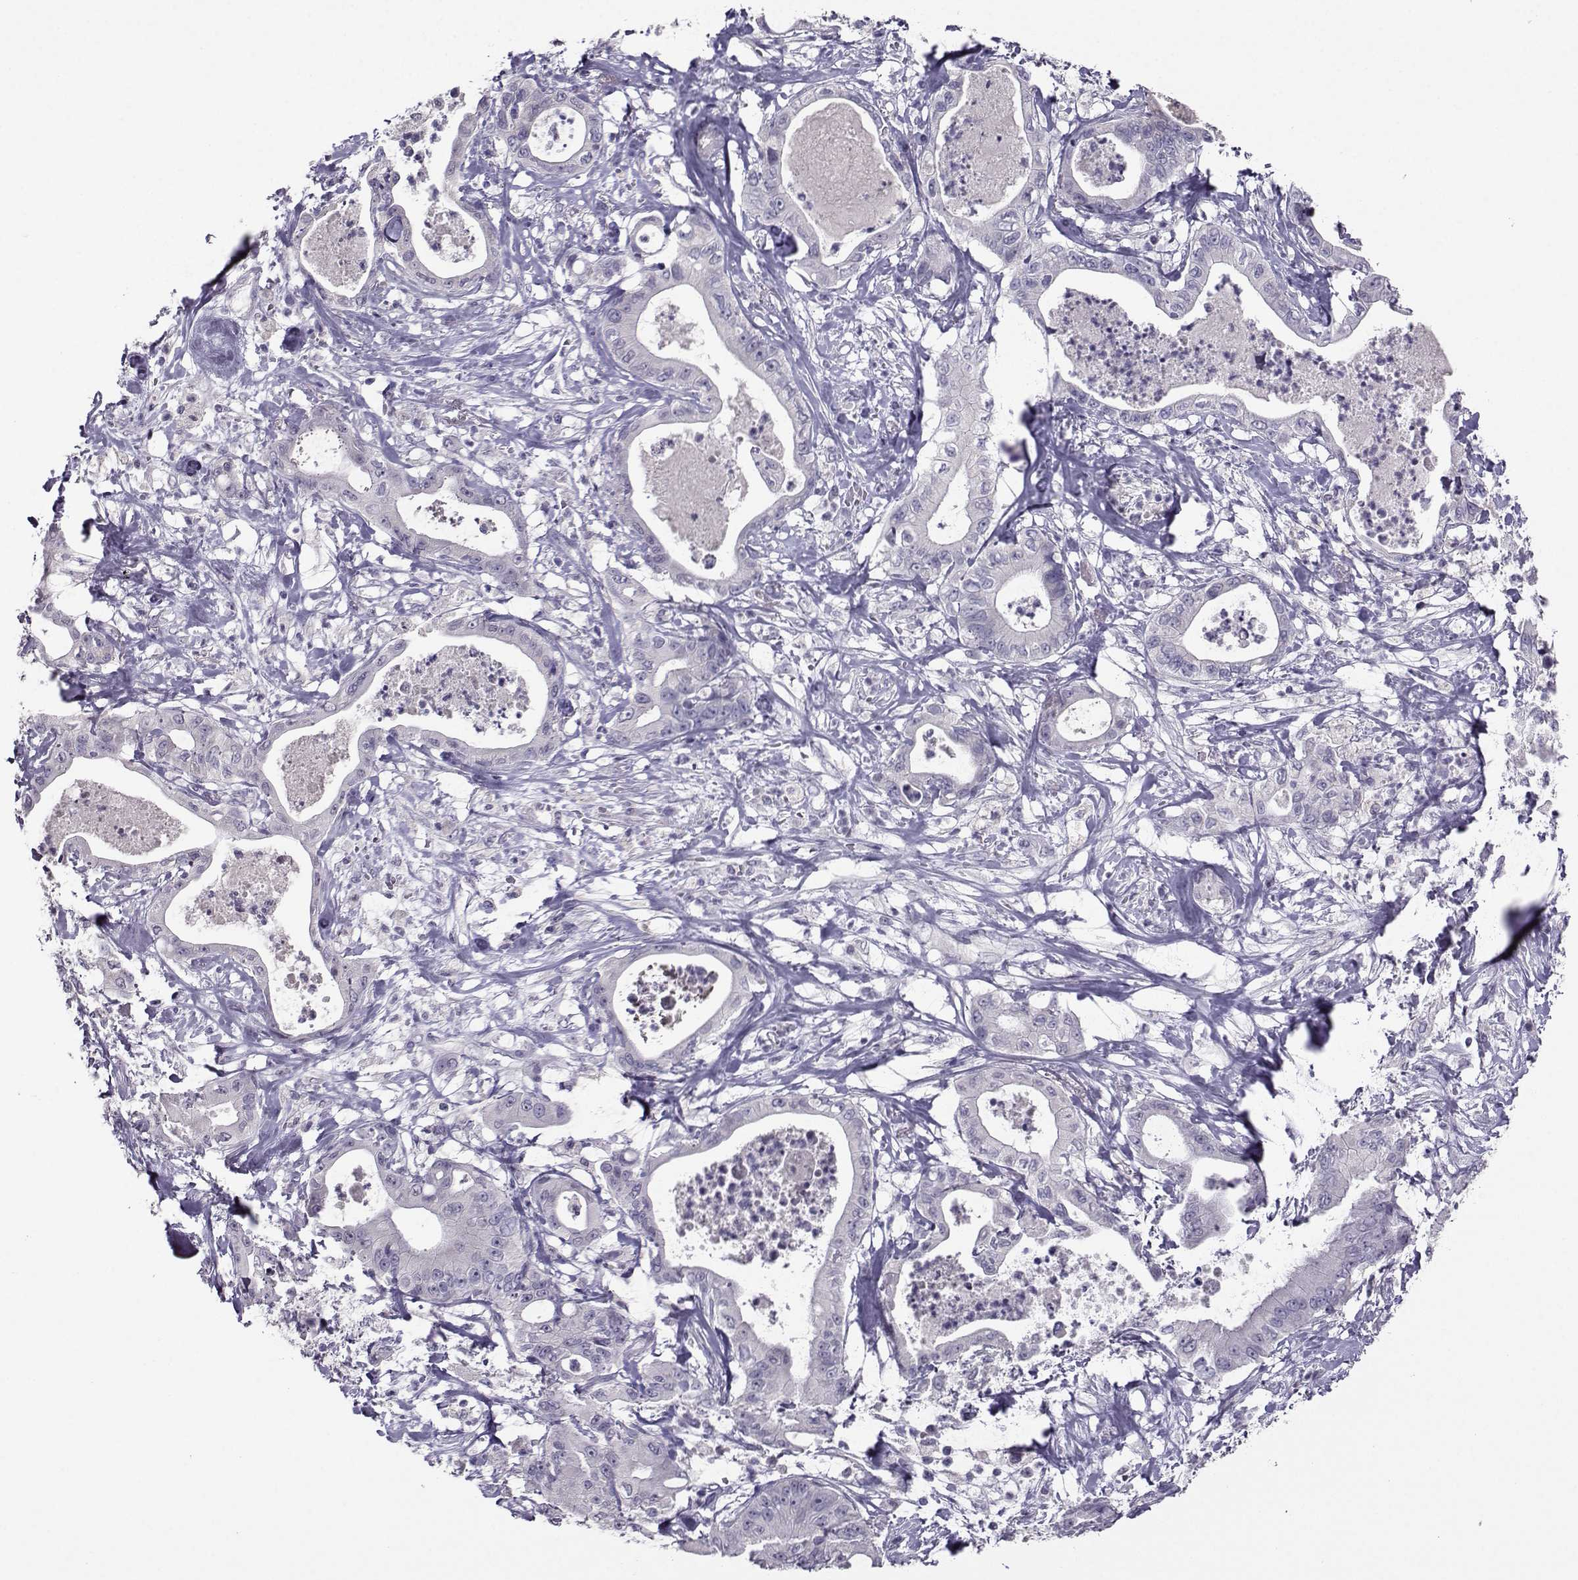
{"staining": {"intensity": "negative", "quantity": "none", "location": "none"}, "tissue": "pancreatic cancer", "cell_type": "Tumor cells", "image_type": "cancer", "snomed": [{"axis": "morphology", "description": "Adenocarcinoma, NOS"}, {"axis": "topography", "description": "Pancreas"}], "caption": "Tumor cells show no significant positivity in adenocarcinoma (pancreatic).", "gene": "CRYBB1", "patient": {"sex": "male", "age": 71}}